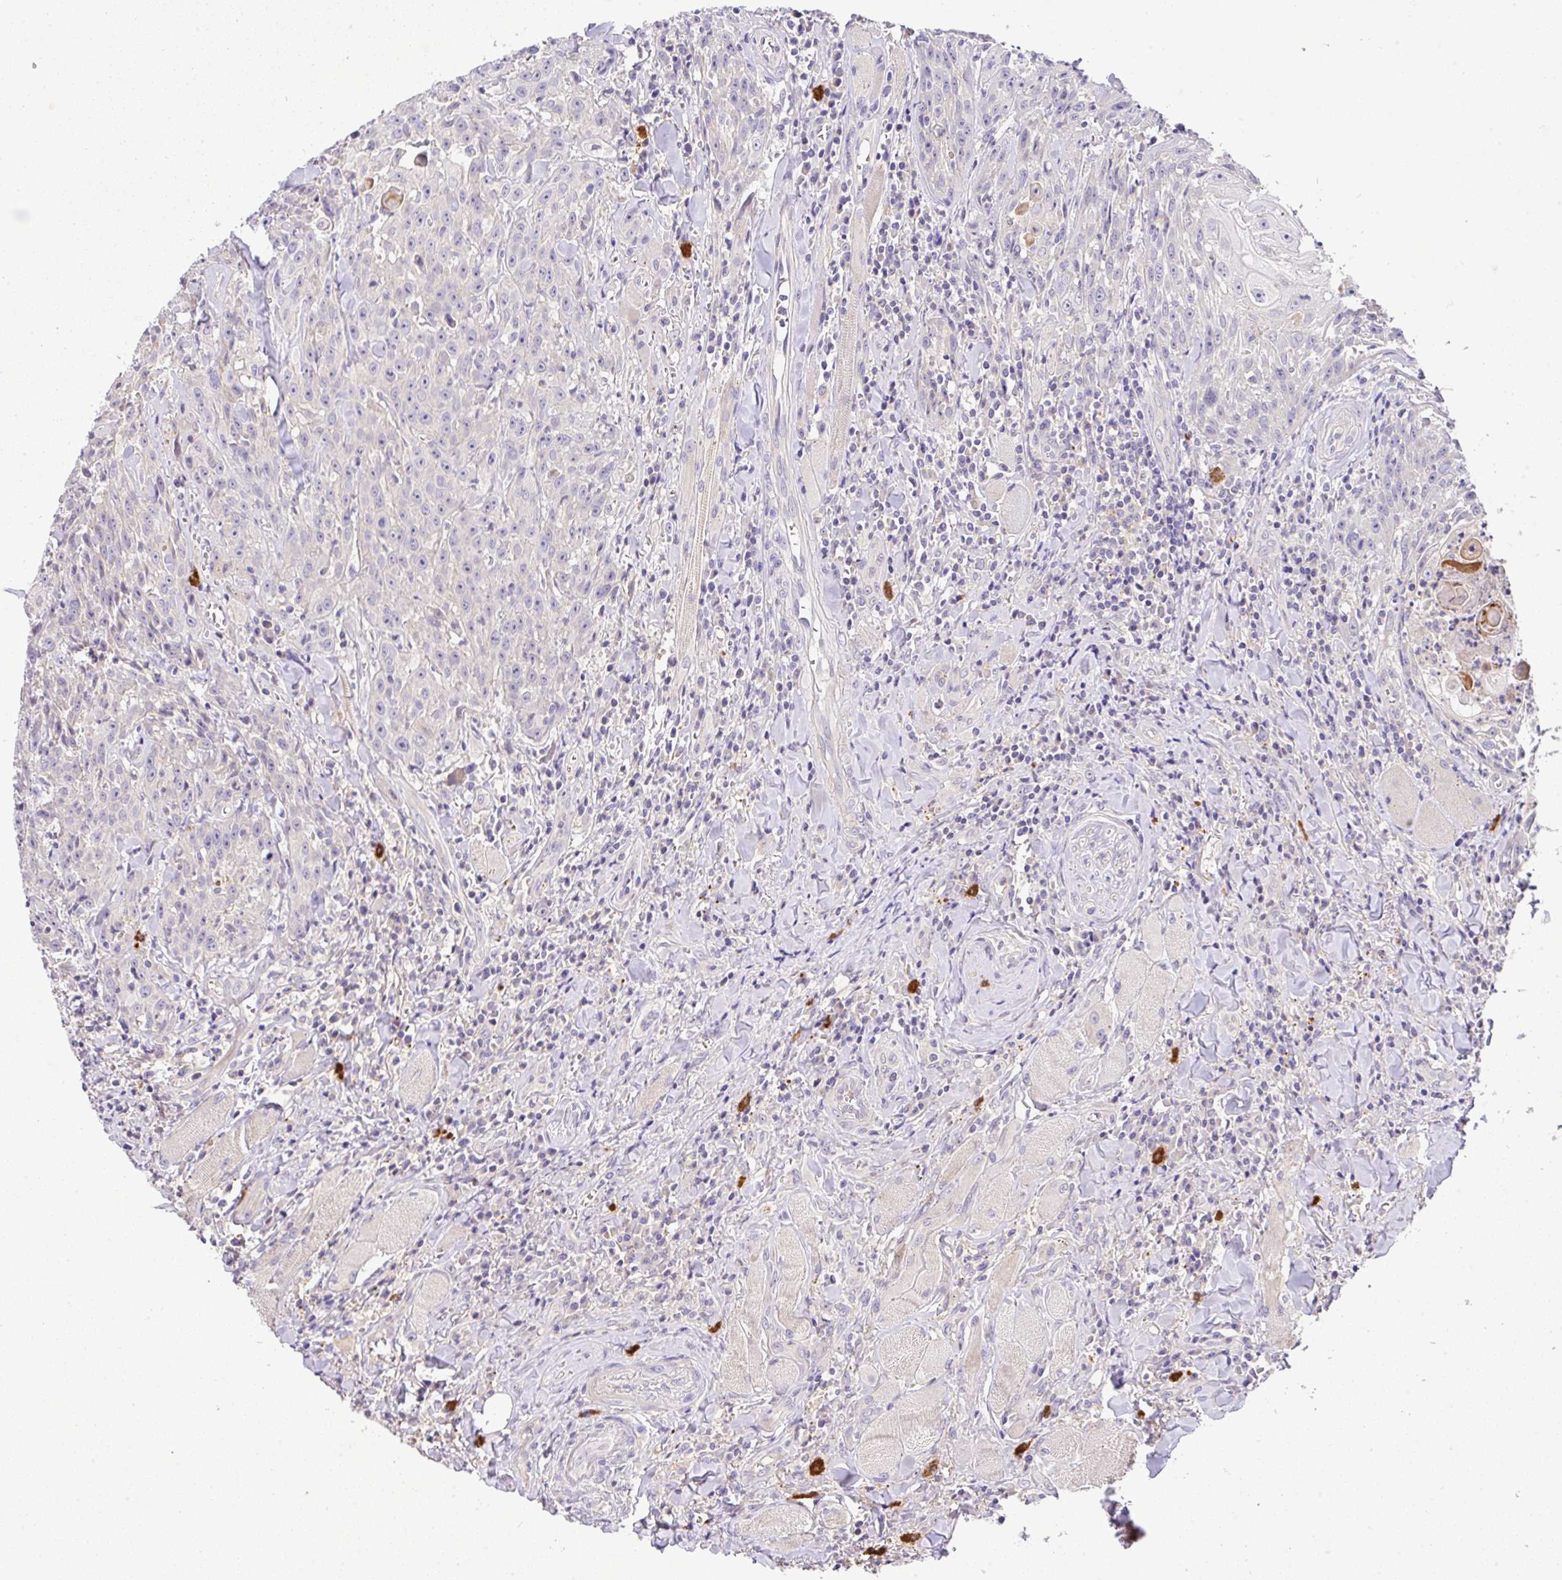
{"staining": {"intensity": "negative", "quantity": "none", "location": "none"}, "tissue": "head and neck cancer", "cell_type": "Tumor cells", "image_type": "cancer", "snomed": [{"axis": "morphology", "description": "Normal tissue, NOS"}, {"axis": "morphology", "description": "Squamous cell carcinoma, NOS"}, {"axis": "topography", "description": "Oral tissue"}, {"axis": "topography", "description": "Head-Neck"}], "caption": "The histopathology image reveals no significant expression in tumor cells of head and neck cancer. The staining was performed using DAB (3,3'-diaminobenzidine) to visualize the protein expression in brown, while the nuclei were stained in blue with hematoxylin (Magnification: 20x).", "gene": "EPN3", "patient": {"sex": "female", "age": 70}}